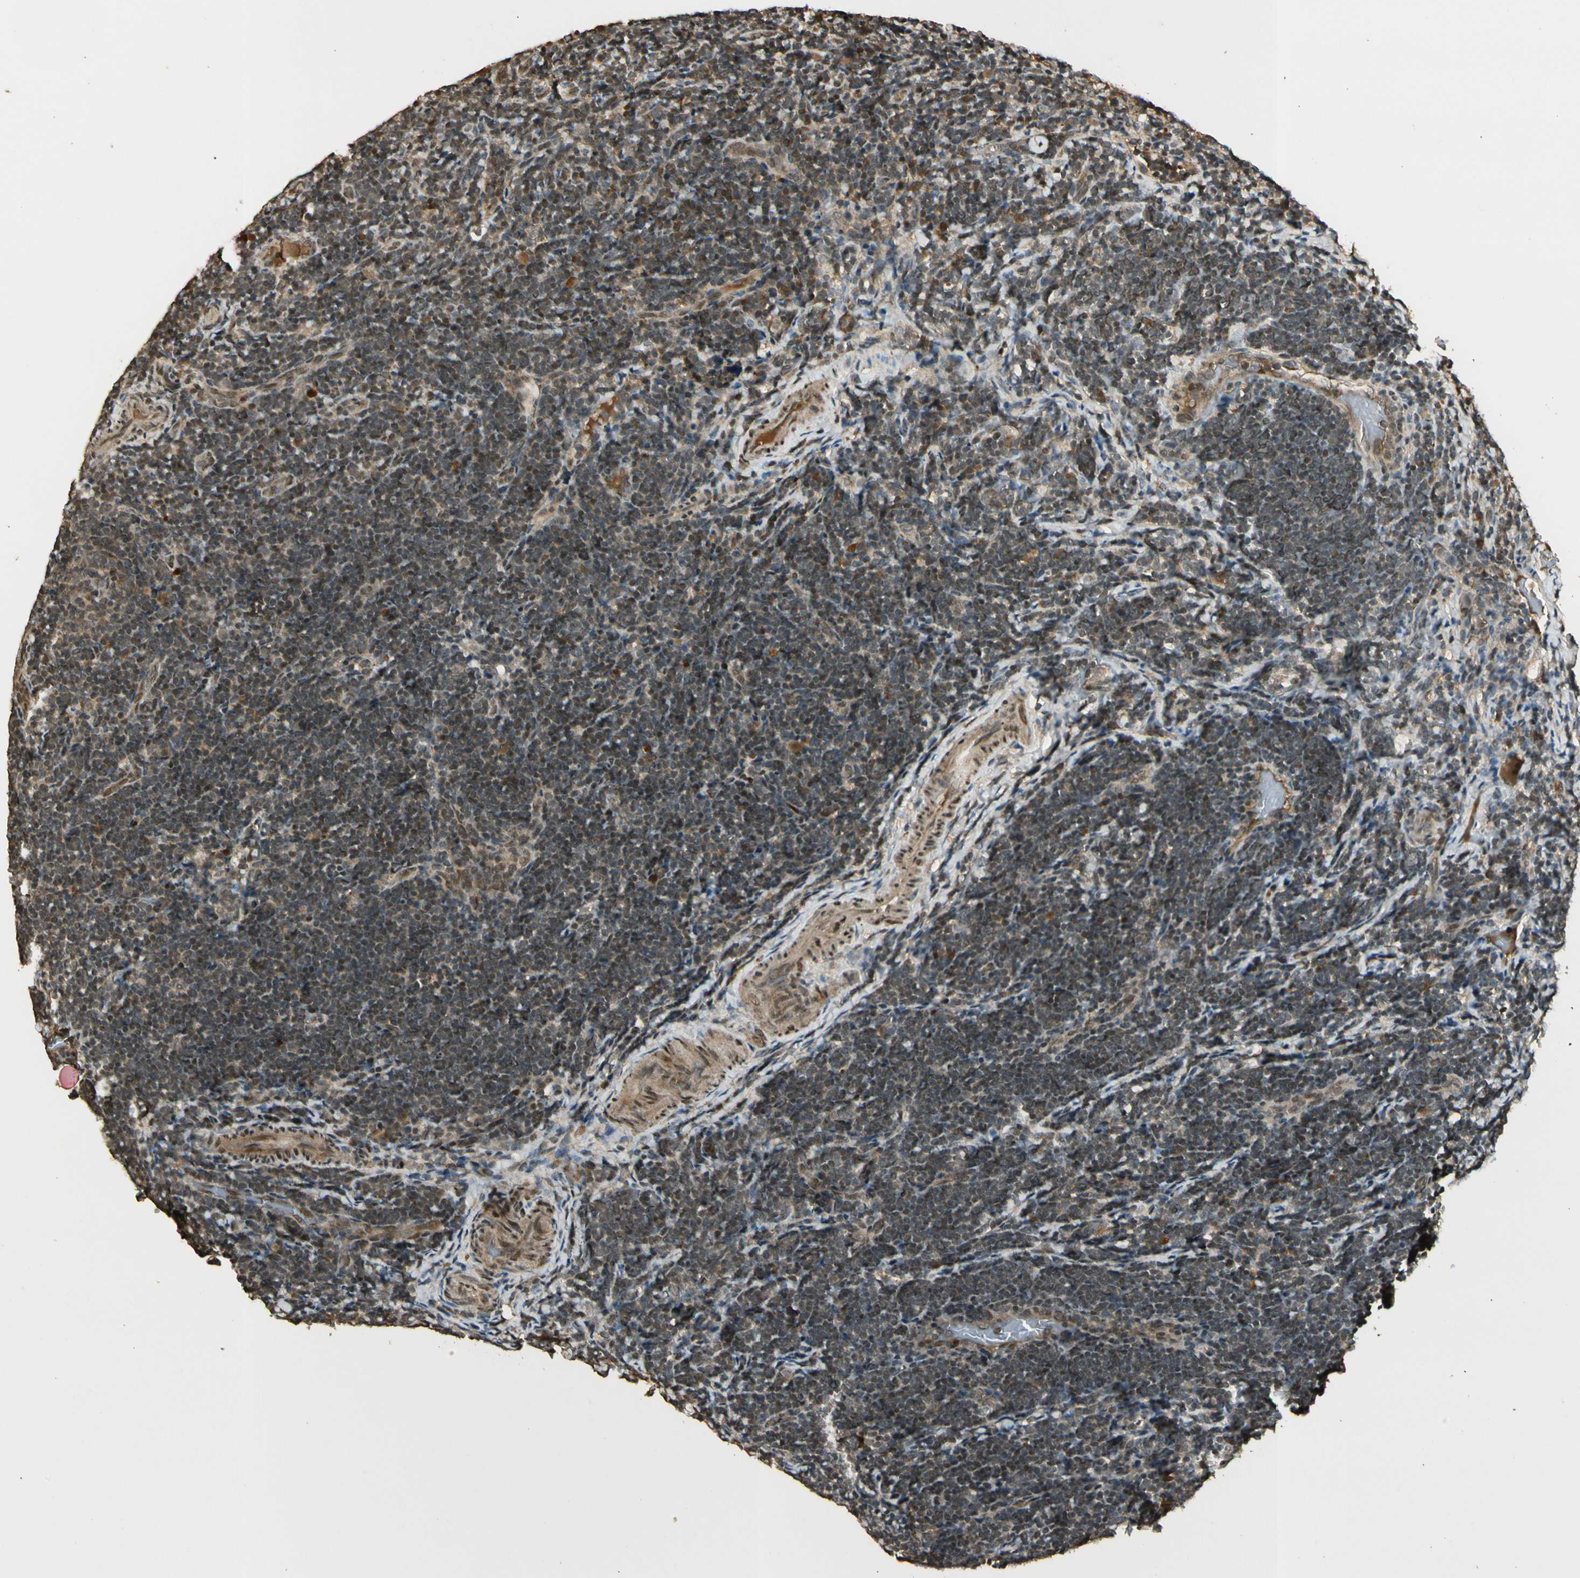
{"staining": {"intensity": "weak", "quantity": "25%-75%", "location": "nuclear"}, "tissue": "lymph node", "cell_type": "Germinal center cells", "image_type": "normal", "snomed": [{"axis": "morphology", "description": "Normal tissue, NOS"}, {"axis": "topography", "description": "Lymph node"}], "caption": "Weak nuclear expression is present in approximately 25%-75% of germinal center cells in benign lymph node.", "gene": "GMEB2", "patient": {"sex": "female", "age": 14}}